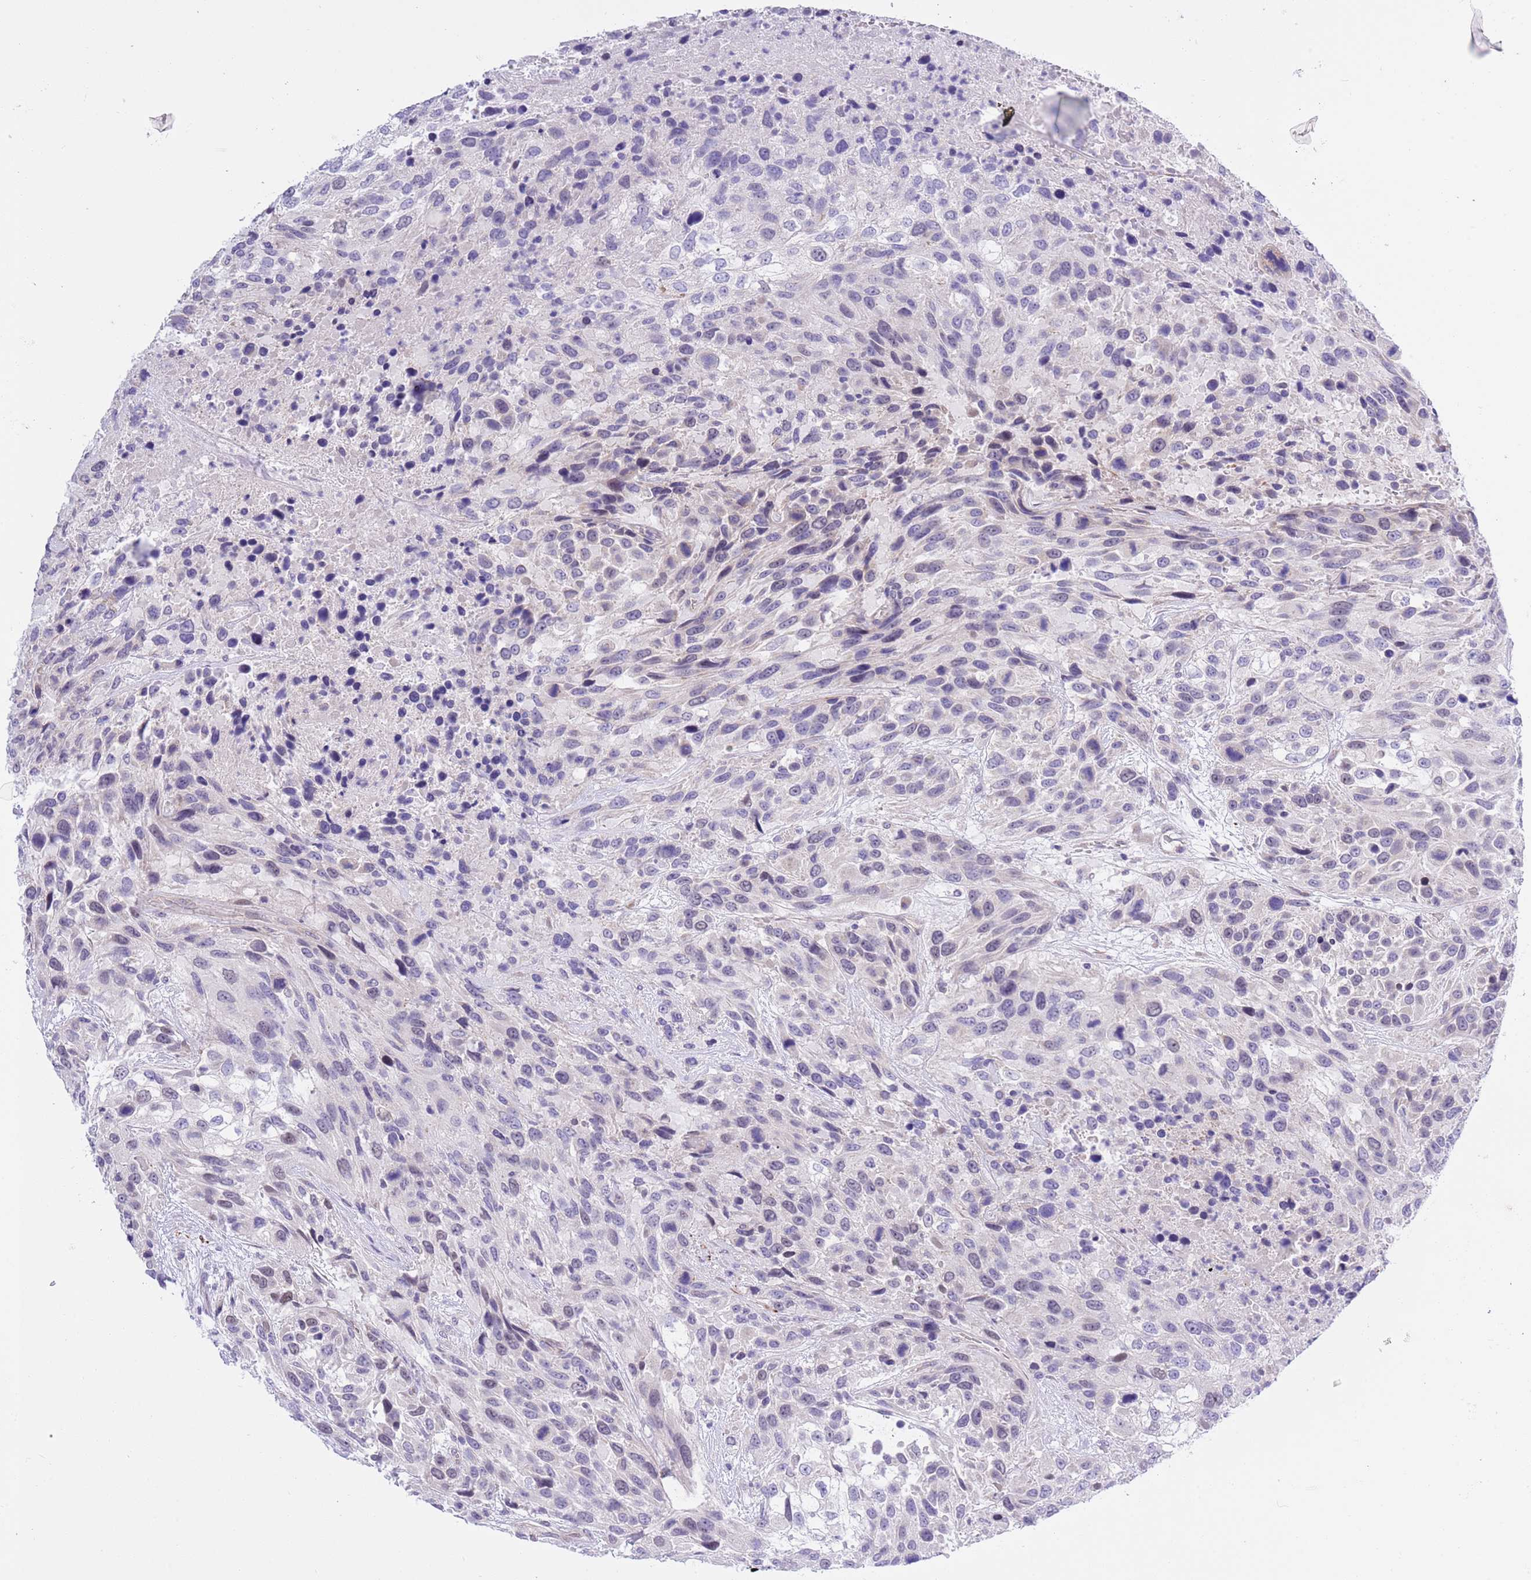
{"staining": {"intensity": "negative", "quantity": "none", "location": "none"}, "tissue": "urothelial cancer", "cell_type": "Tumor cells", "image_type": "cancer", "snomed": [{"axis": "morphology", "description": "Urothelial carcinoma, High grade"}, {"axis": "topography", "description": "Urinary bladder"}], "caption": "Tumor cells are negative for protein expression in human urothelial carcinoma (high-grade). (DAB immunohistochemistry (IHC) visualized using brightfield microscopy, high magnification).", "gene": "NET1", "patient": {"sex": "female", "age": 70}}